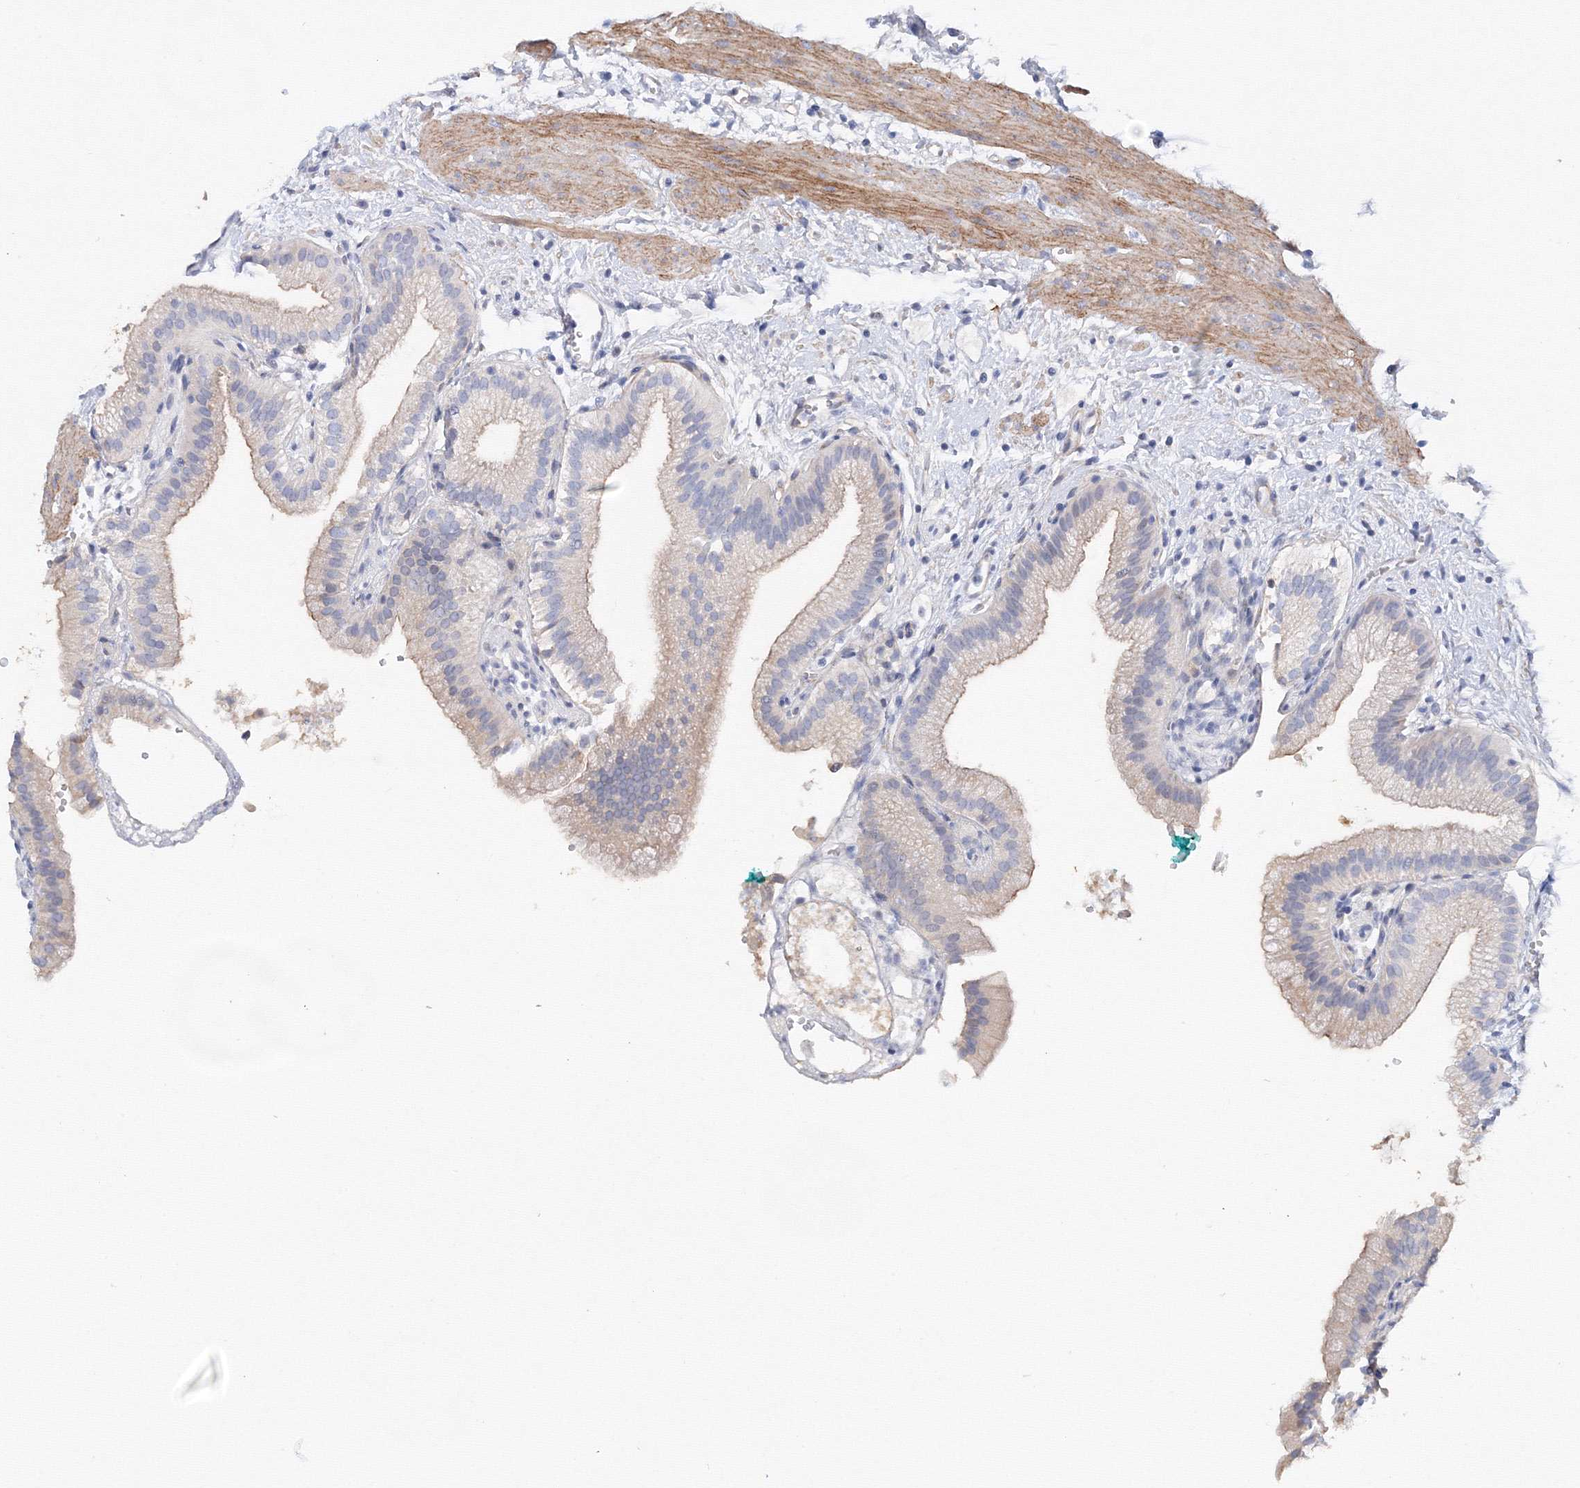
{"staining": {"intensity": "weak", "quantity": "<25%", "location": "cytoplasmic/membranous"}, "tissue": "gallbladder", "cell_type": "Glandular cells", "image_type": "normal", "snomed": [{"axis": "morphology", "description": "Normal tissue, NOS"}, {"axis": "topography", "description": "Gallbladder"}], "caption": "DAB immunohistochemical staining of benign human gallbladder displays no significant staining in glandular cells.", "gene": "TAMM41", "patient": {"sex": "male", "age": 55}}